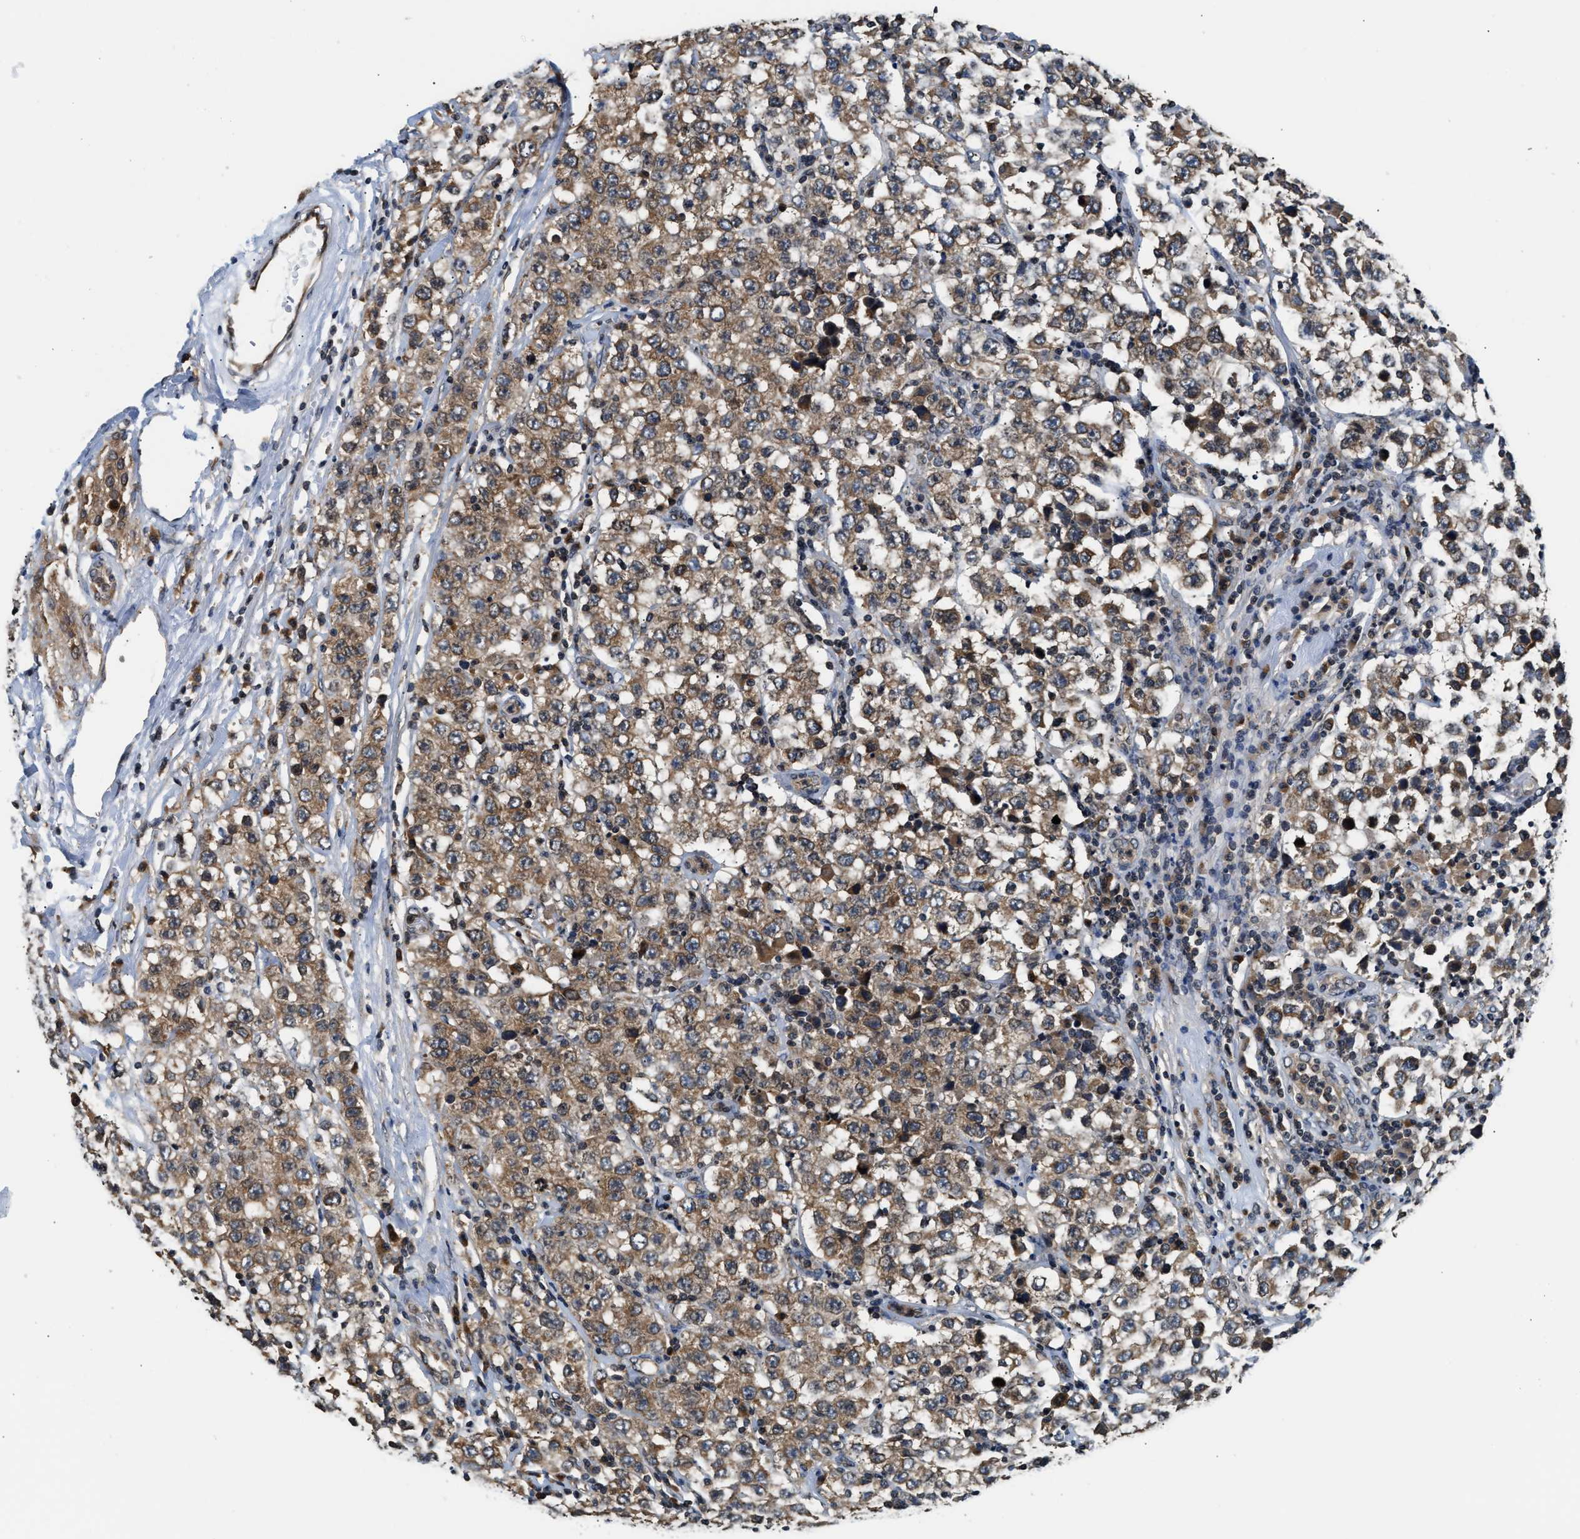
{"staining": {"intensity": "moderate", "quantity": ">75%", "location": "cytoplasmic/membranous"}, "tissue": "testis cancer", "cell_type": "Tumor cells", "image_type": "cancer", "snomed": [{"axis": "morphology", "description": "Seminoma, NOS"}, {"axis": "topography", "description": "Testis"}], "caption": "There is medium levels of moderate cytoplasmic/membranous staining in tumor cells of testis cancer (seminoma), as demonstrated by immunohistochemical staining (brown color).", "gene": "RAB29", "patient": {"sex": "male", "age": 52}}